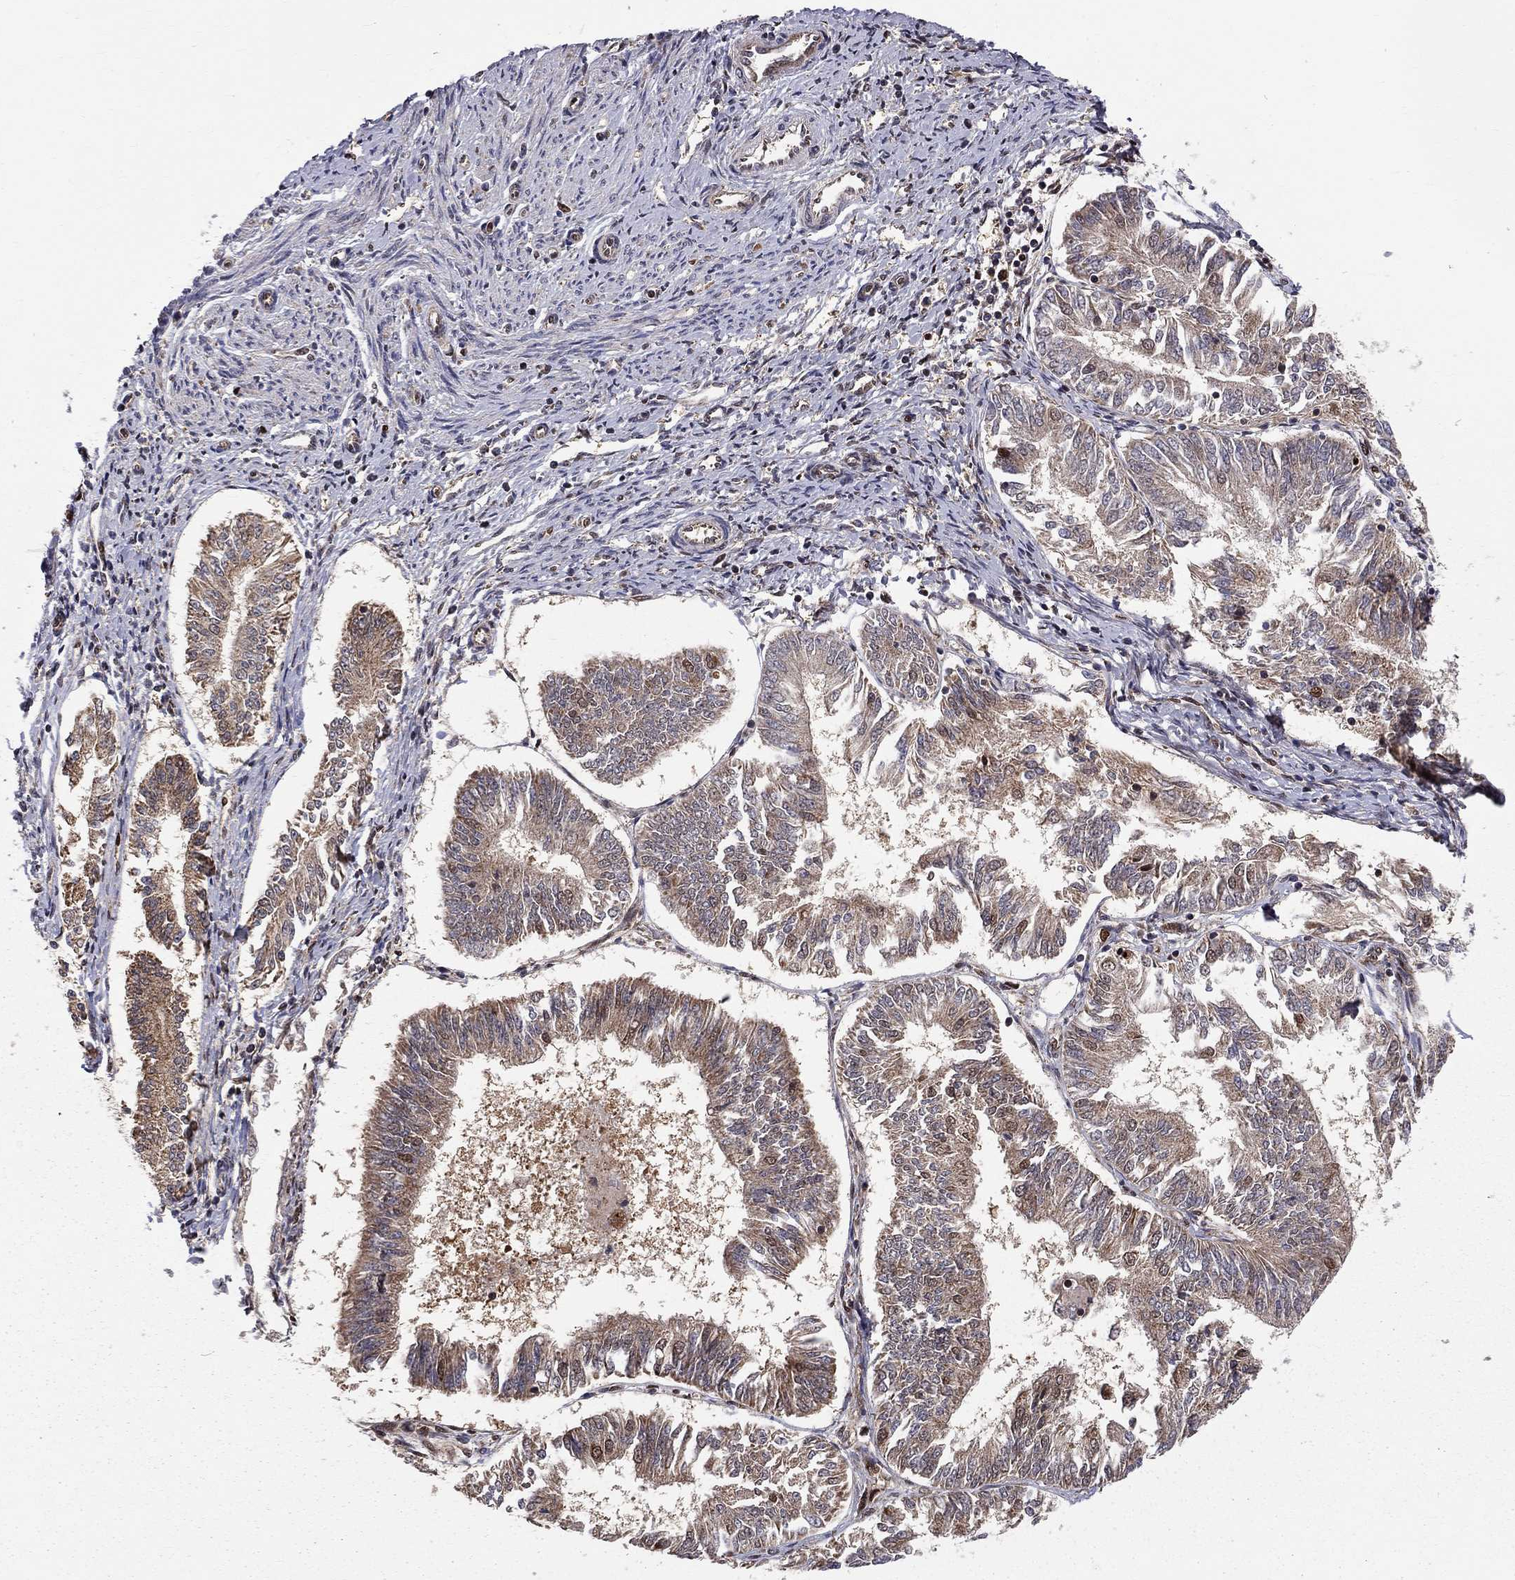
{"staining": {"intensity": "moderate", "quantity": "25%-75%", "location": "cytoplasmic/membranous"}, "tissue": "endometrial cancer", "cell_type": "Tumor cells", "image_type": "cancer", "snomed": [{"axis": "morphology", "description": "Adenocarcinoma, NOS"}, {"axis": "topography", "description": "Endometrium"}], "caption": "High-magnification brightfield microscopy of endometrial cancer stained with DAB (3,3'-diaminobenzidine) (brown) and counterstained with hematoxylin (blue). tumor cells exhibit moderate cytoplasmic/membranous expression is appreciated in approximately25%-75% of cells.", "gene": "ELOB", "patient": {"sex": "female", "age": 58}}